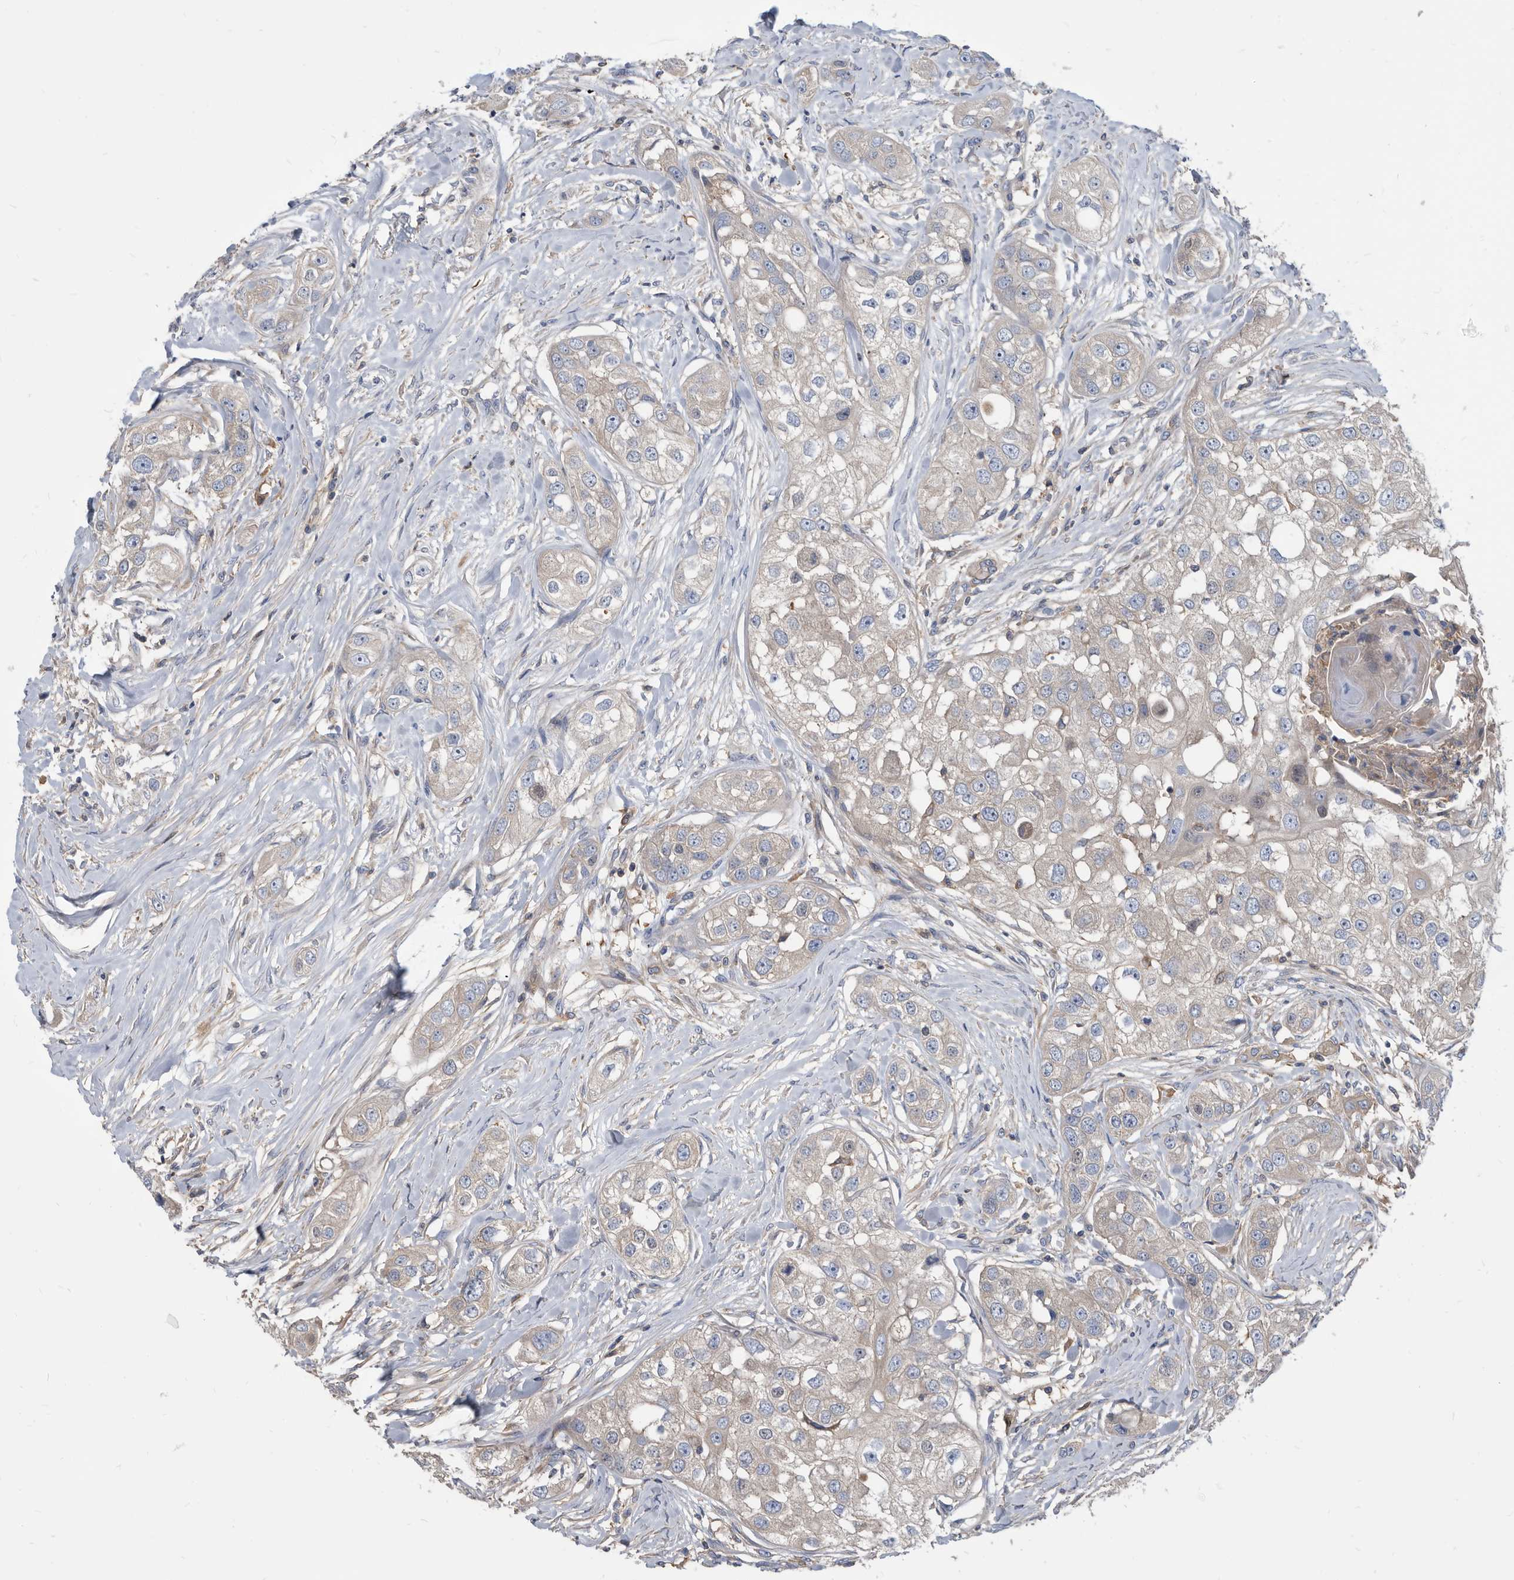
{"staining": {"intensity": "weak", "quantity": "<25%", "location": "cytoplasmic/membranous"}, "tissue": "head and neck cancer", "cell_type": "Tumor cells", "image_type": "cancer", "snomed": [{"axis": "morphology", "description": "Normal tissue, NOS"}, {"axis": "morphology", "description": "Squamous cell carcinoma, NOS"}, {"axis": "topography", "description": "Skeletal muscle"}, {"axis": "topography", "description": "Head-Neck"}], "caption": "Immunohistochemistry (IHC) histopathology image of neoplastic tissue: human squamous cell carcinoma (head and neck) stained with DAB (3,3'-diaminobenzidine) demonstrates no significant protein positivity in tumor cells.", "gene": "APEH", "patient": {"sex": "male", "age": 51}}